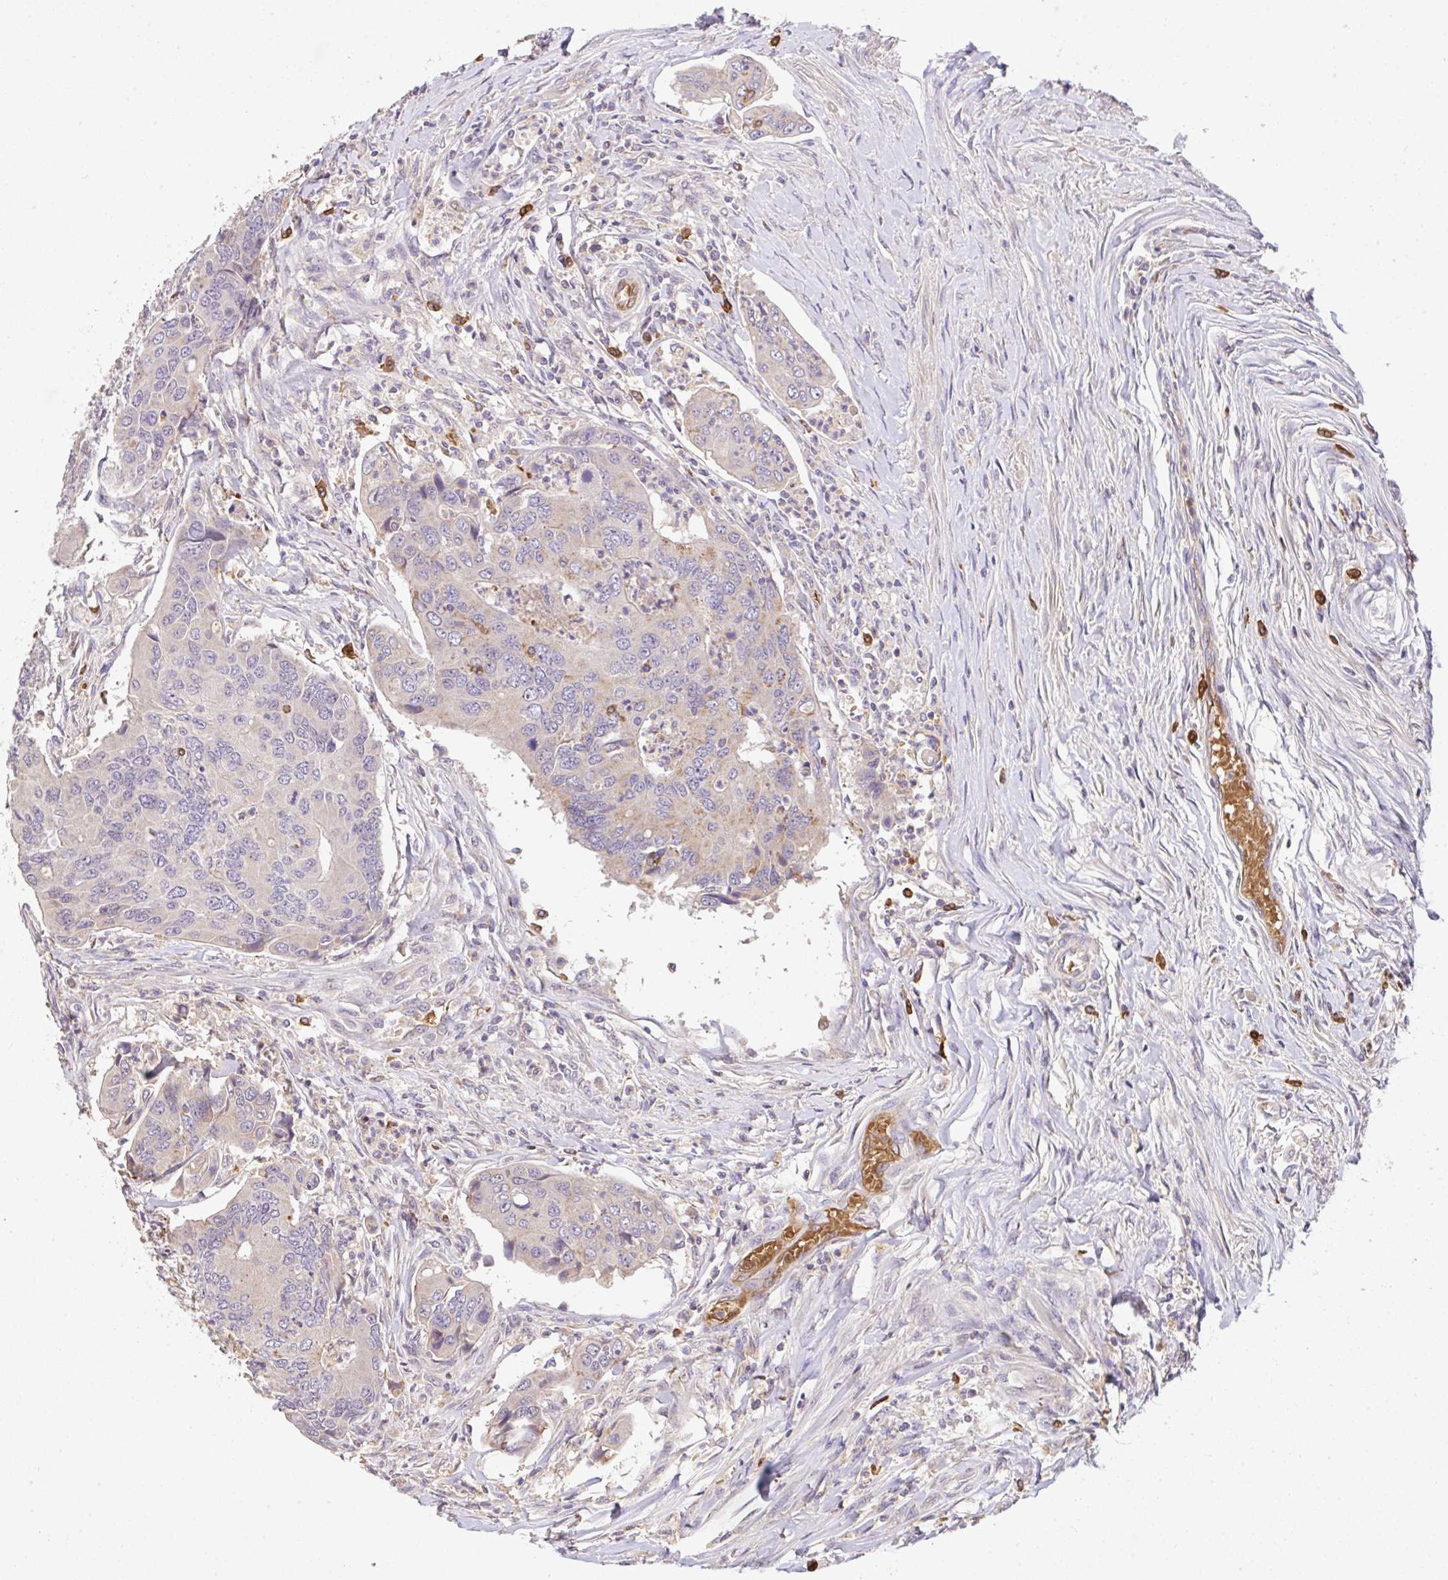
{"staining": {"intensity": "weak", "quantity": "25%-75%", "location": "cytoplasmic/membranous"}, "tissue": "colorectal cancer", "cell_type": "Tumor cells", "image_type": "cancer", "snomed": [{"axis": "morphology", "description": "Adenocarcinoma, NOS"}, {"axis": "topography", "description": "Colon"}], "caption": "High-magnification brightfield microscopy of colorectal cancer (adenocarcinoma) stained with DAB (brown) and counterstained with hematoxylin (blue). tumor cells exhibit weak cytoplasmic/membranous staining is appreciated in about25%-75% of cells.", "gene": "C1QTNF9B", "patient": {"sex": "female", "age": 67}}